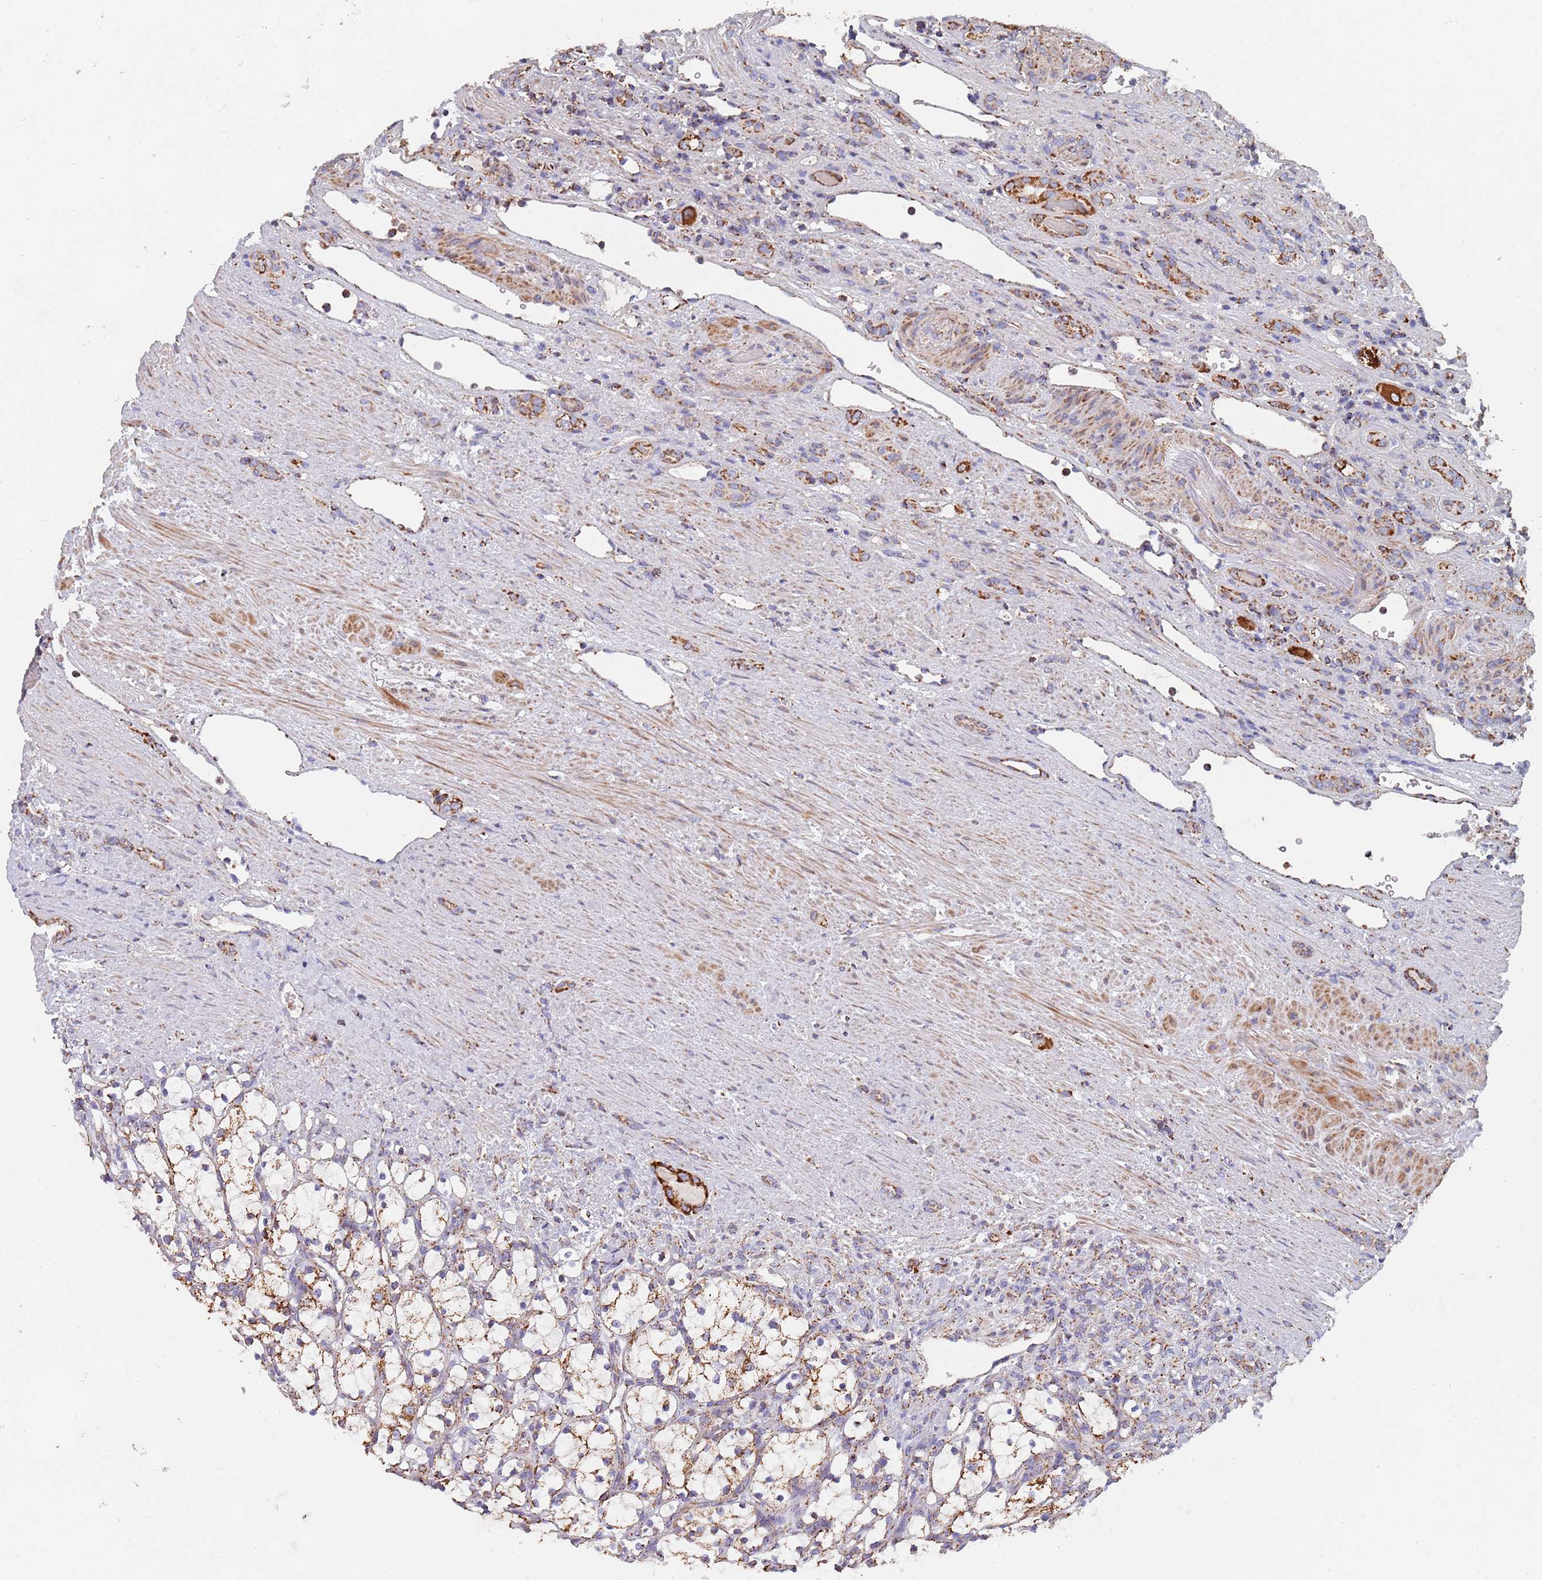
{"staining": {"intensity": "moderate", "quantity": ">75%", "location": "cytoplasmic/membranous"}, "tissue": "renal cancer", "cell_type": "Tumor cells", "image_type": "cancer", "snomed": [{"axis": "morphology", "description": "Adenocarcinoma, NOS"}, {"axis": "topography", "description": "Kidney"}], "caption": "Immunohistochemical staining of renal cancer reveals medium levels of moderate cytoplasmic/membranous staining in about >75% of tumor cells.", "gene": "PGP", "patient": {"sex": "female", "age": 69}}